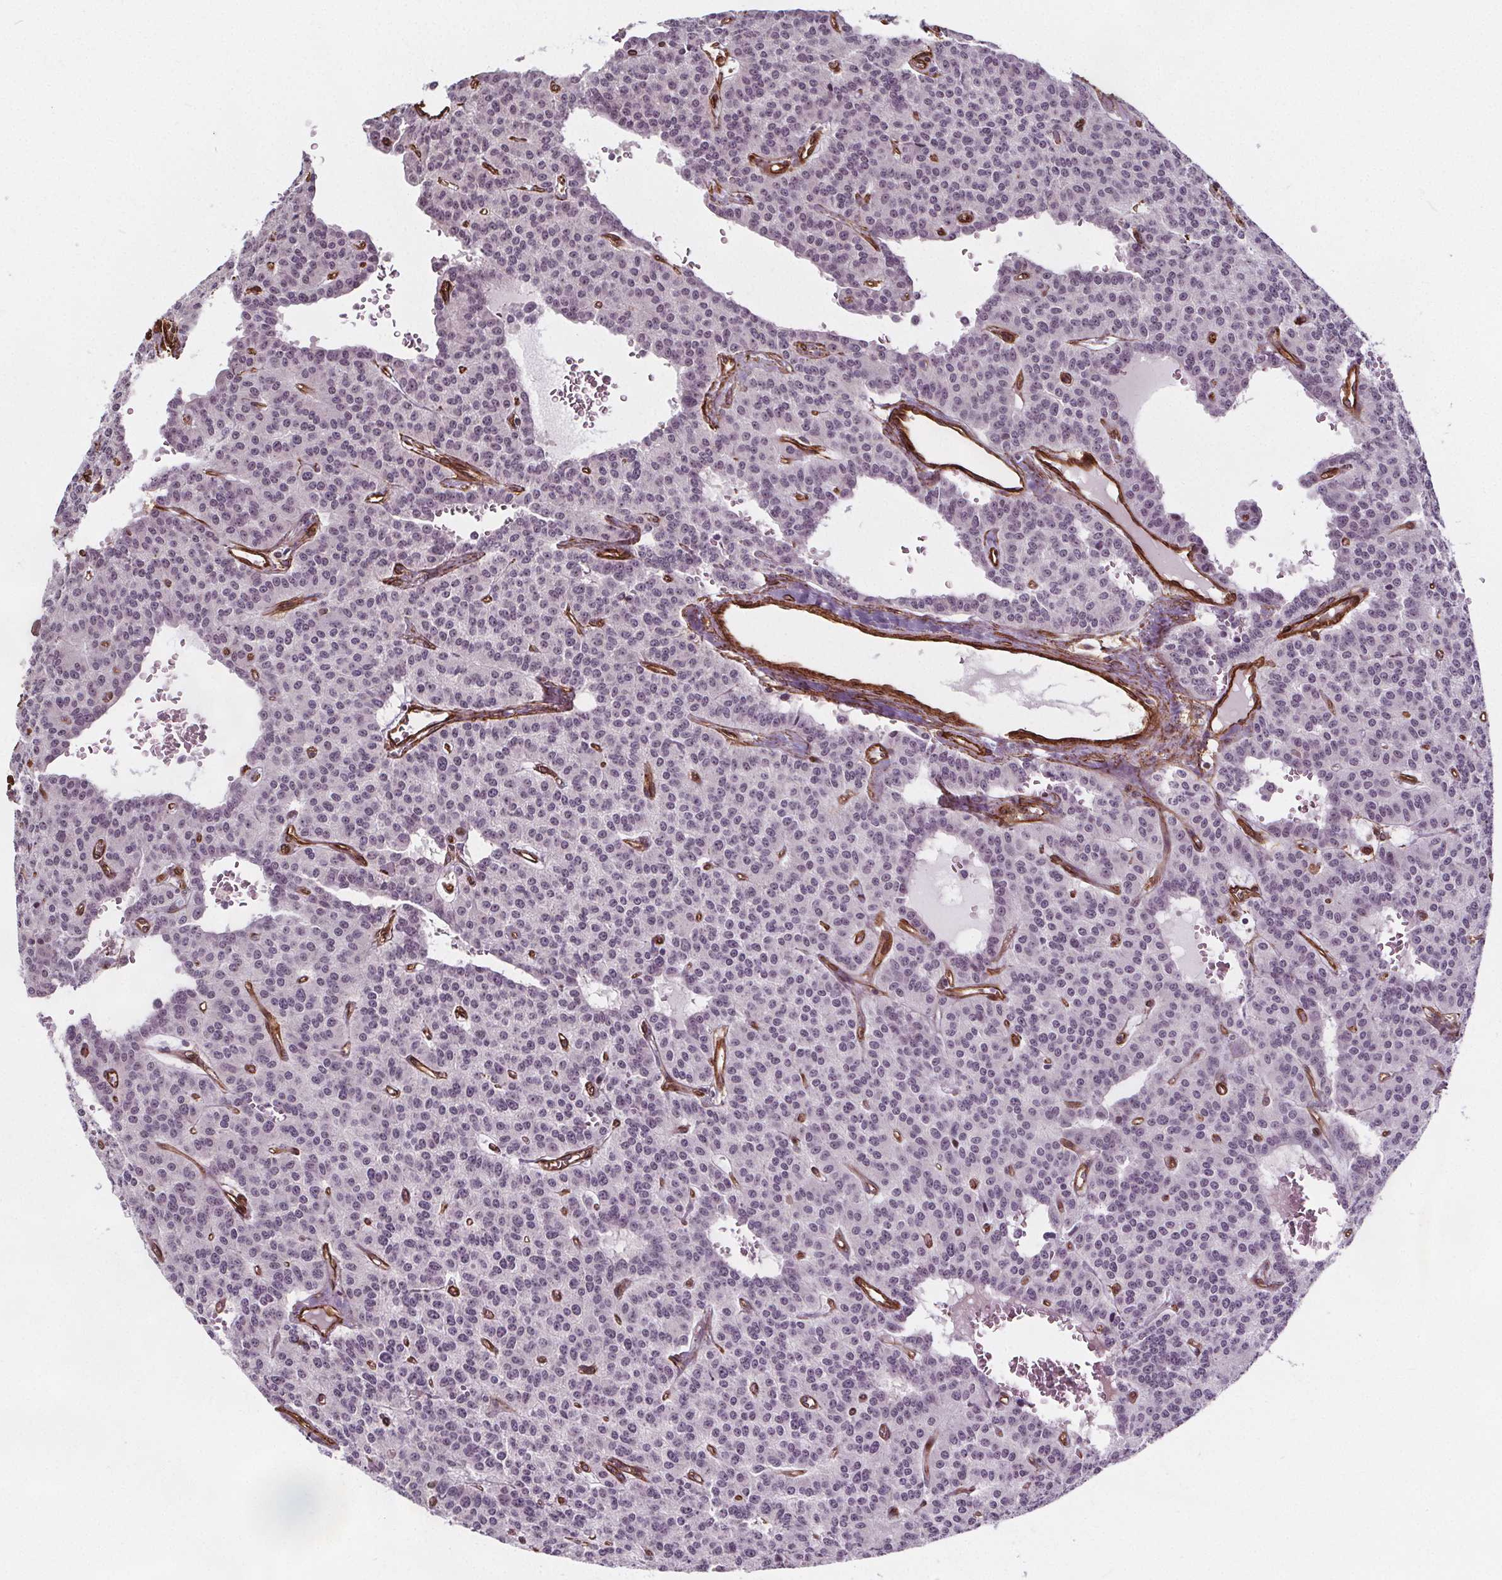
{"staining": {"intensity": "negative", "quantity": "none", "location": "none"}, "tissue": "carcinoid", "cell_type": "Tumor cells", "image_type": "cancer", "snomed": [{"axis": "morphology", "description": "Carcinoid, malignant, NOS"}, {"axis": "topography", "description": "Lung"}], "caption": "IHC of carcinoid (malignant) reveals no expression in tumor cells.", "gene": "HAS1", "patient": {"sex": "female", "age": 71}}